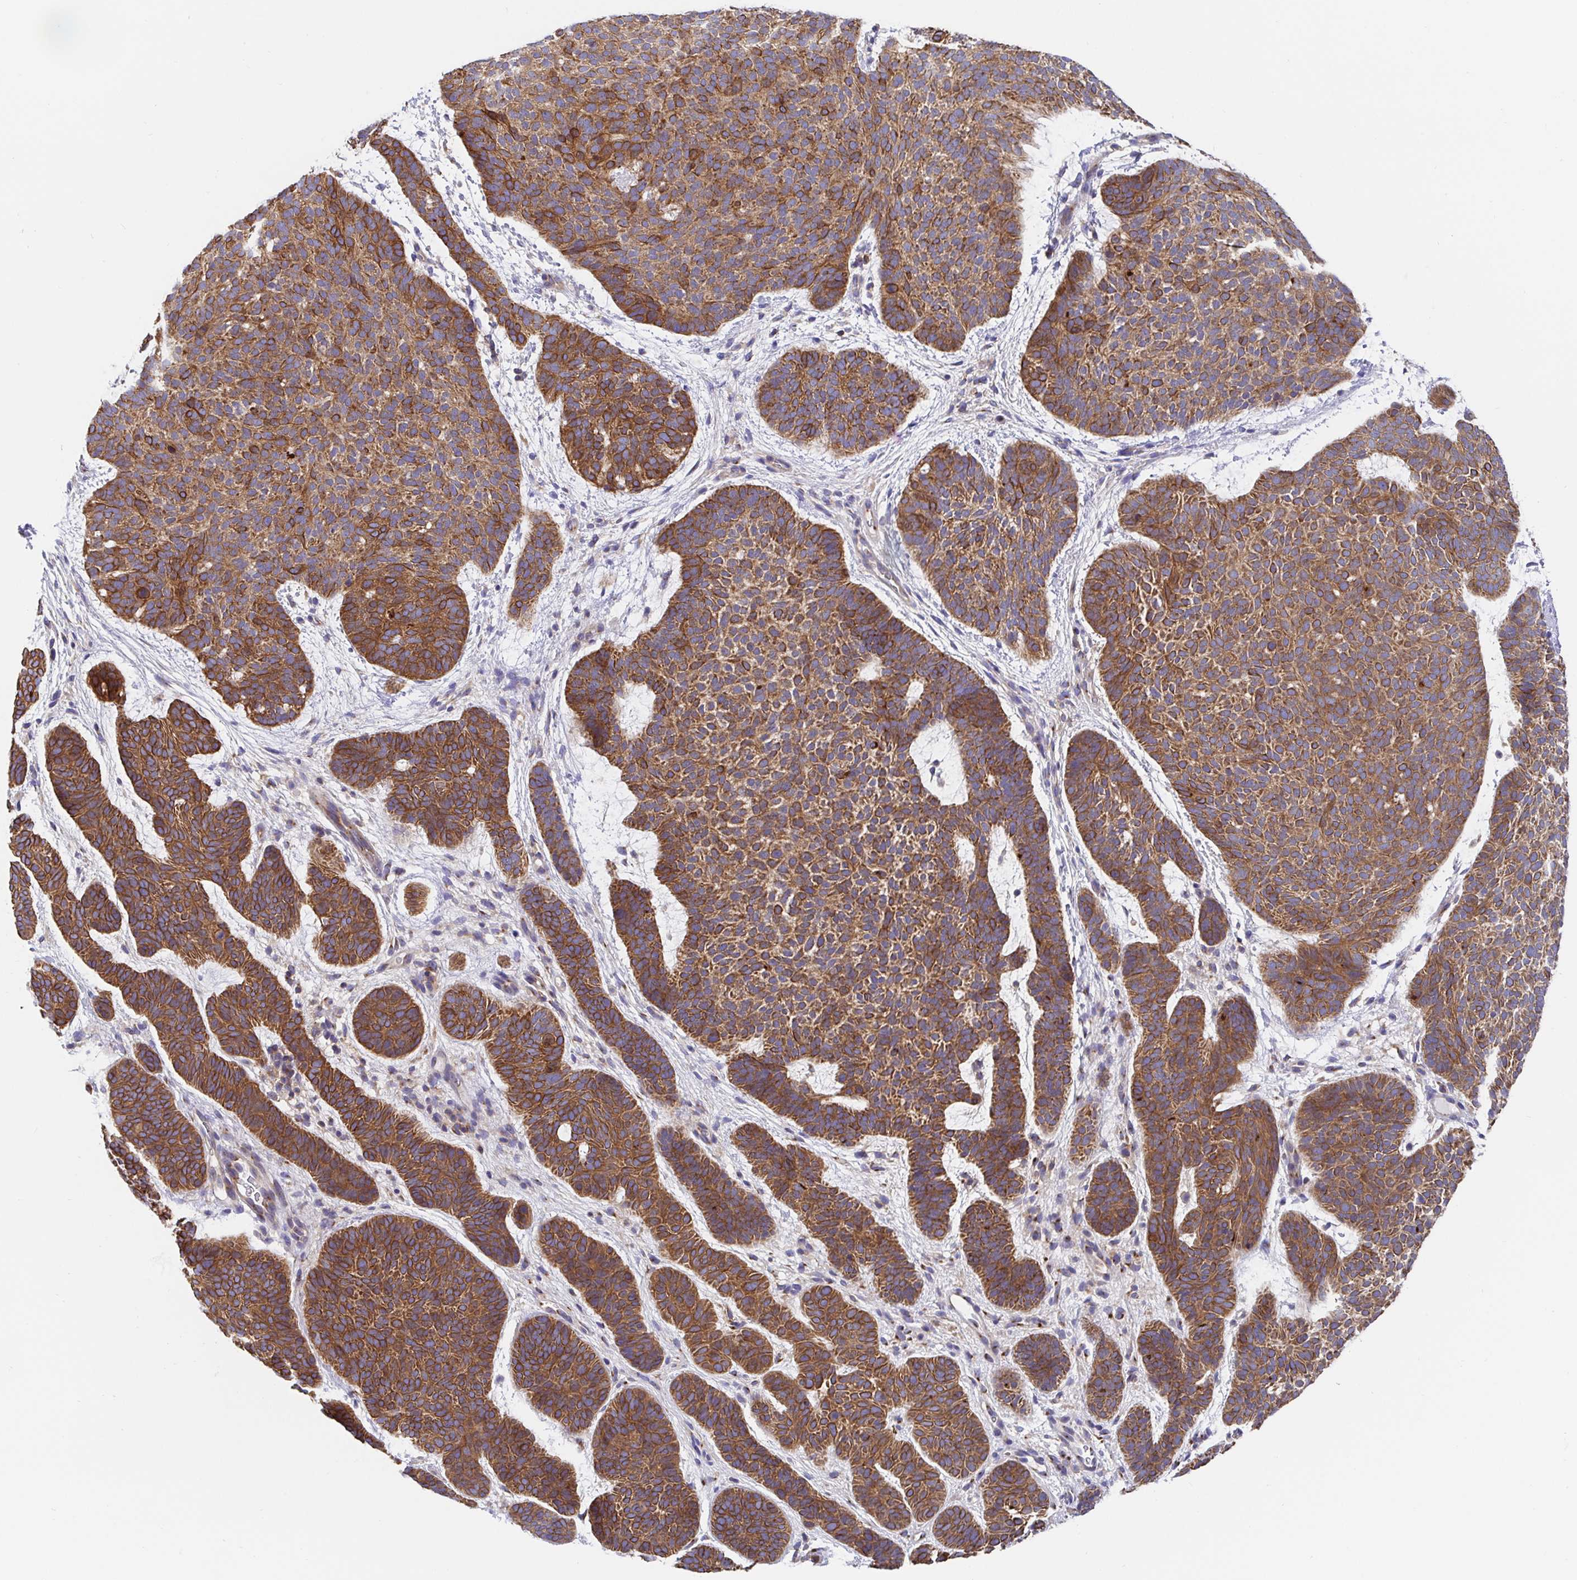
{"staining": {"intensity": "strong", "quantity": ">75%", "location": "cytoplasmic/membranous"}, "tissue": "skin cancer", "cell_type": "Tumor cells", "image_type": "cancer", "snomed": [{"axis": "morphology", "description": "Basal cell carcinoma"}, {"axis": "topography", "description": "Skin"}, {"axis": "topography", "description": "Skin of face"}], "caption": "Strong cytoplasmic/membranous expression for a protein is appreciated in about >75% of tumor cells of skin cancer (basal cell carcinoma) using IHC.", "gene": "GOLGA1", "patient": {"sex": "male", "age": 73}}